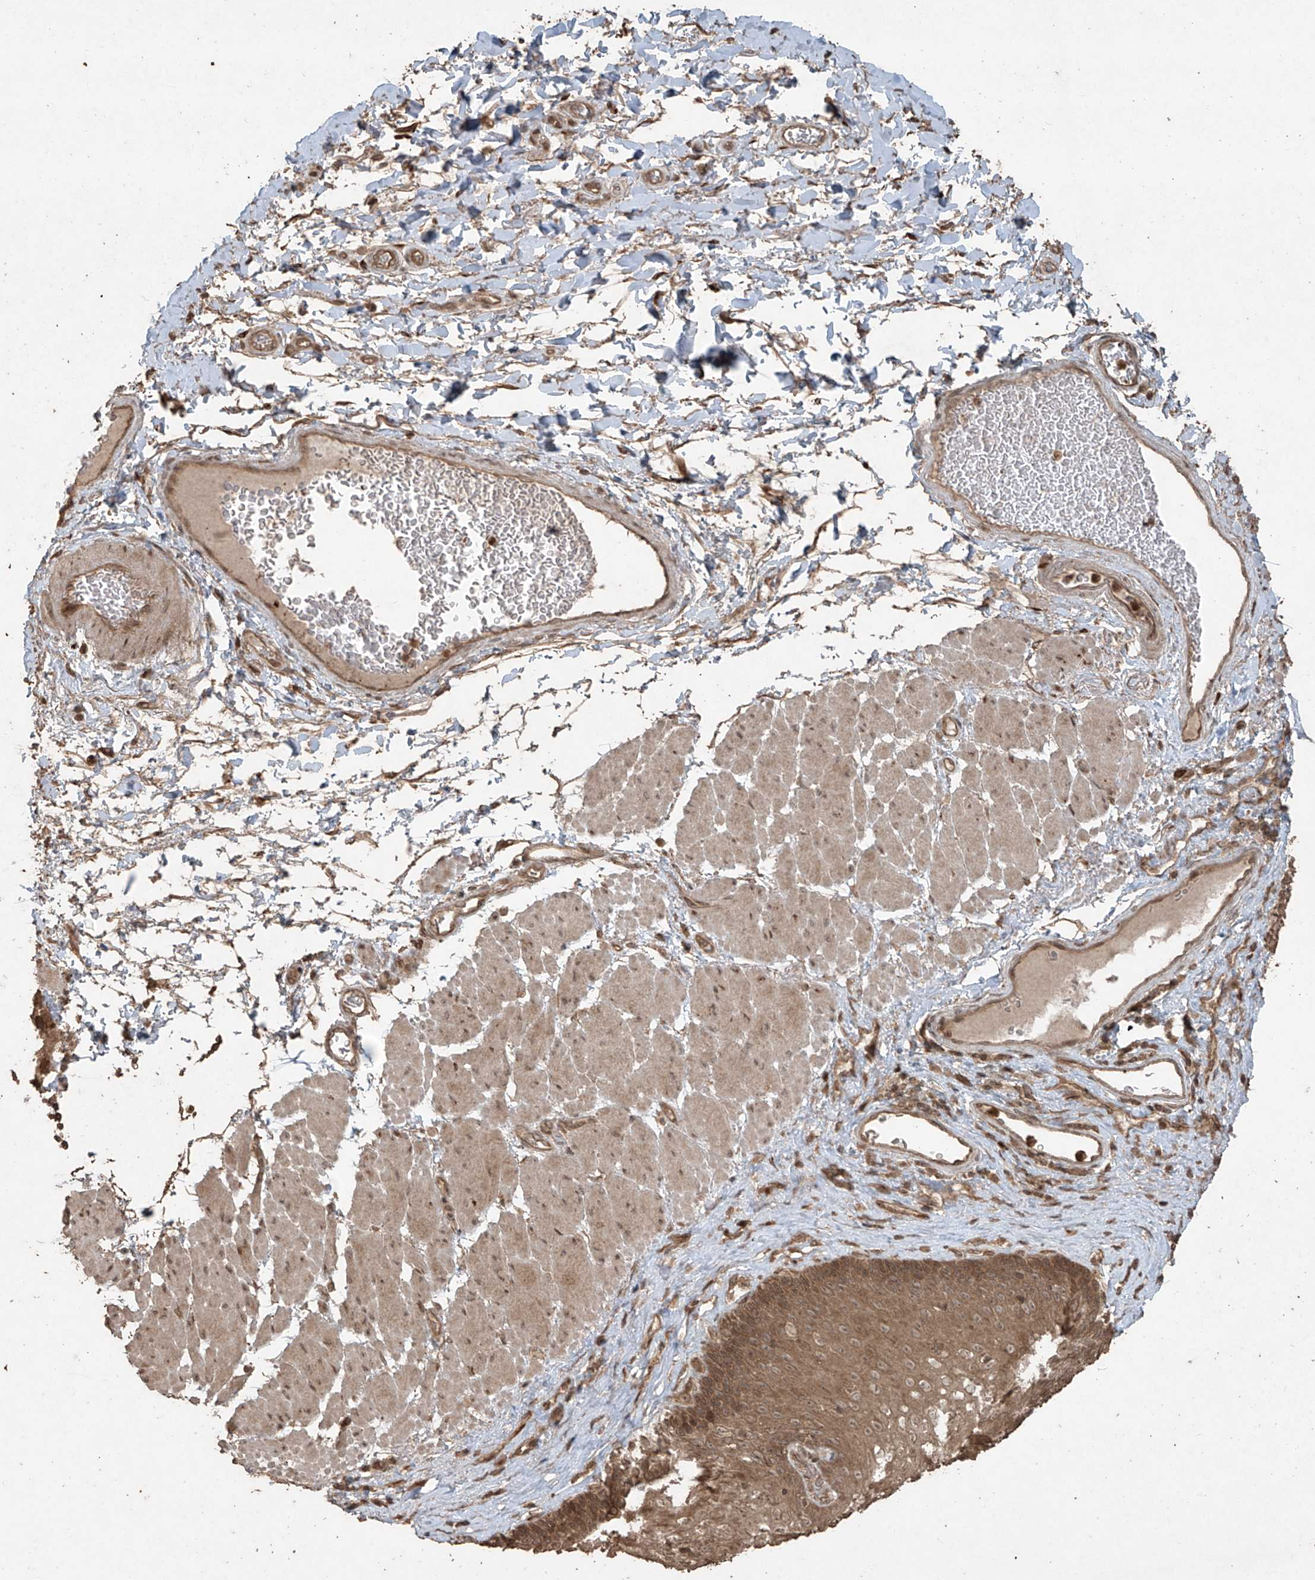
{"staining": {"intensity": "moderate", "quantity": ">75%", "location": "cytoplasmic/membranous,nuclear"}, "tissue": "esophagus", "cell_type": "Squamous epithelial cells", "image_type": "normal", "snomed": [{"axis": "morphology", "description": "Normal tissue, NOS"}, {"axis": "topography", "description": "Esophagus"}], "caption": "A brown stain highlights moderate cytoplasmic/membranous,nuclear expression of a protein in squamous epithelial cells of unremarkable human esophagus.", "gene": "PGPEP1", "patient": {"sex": "female", "age": 66}}